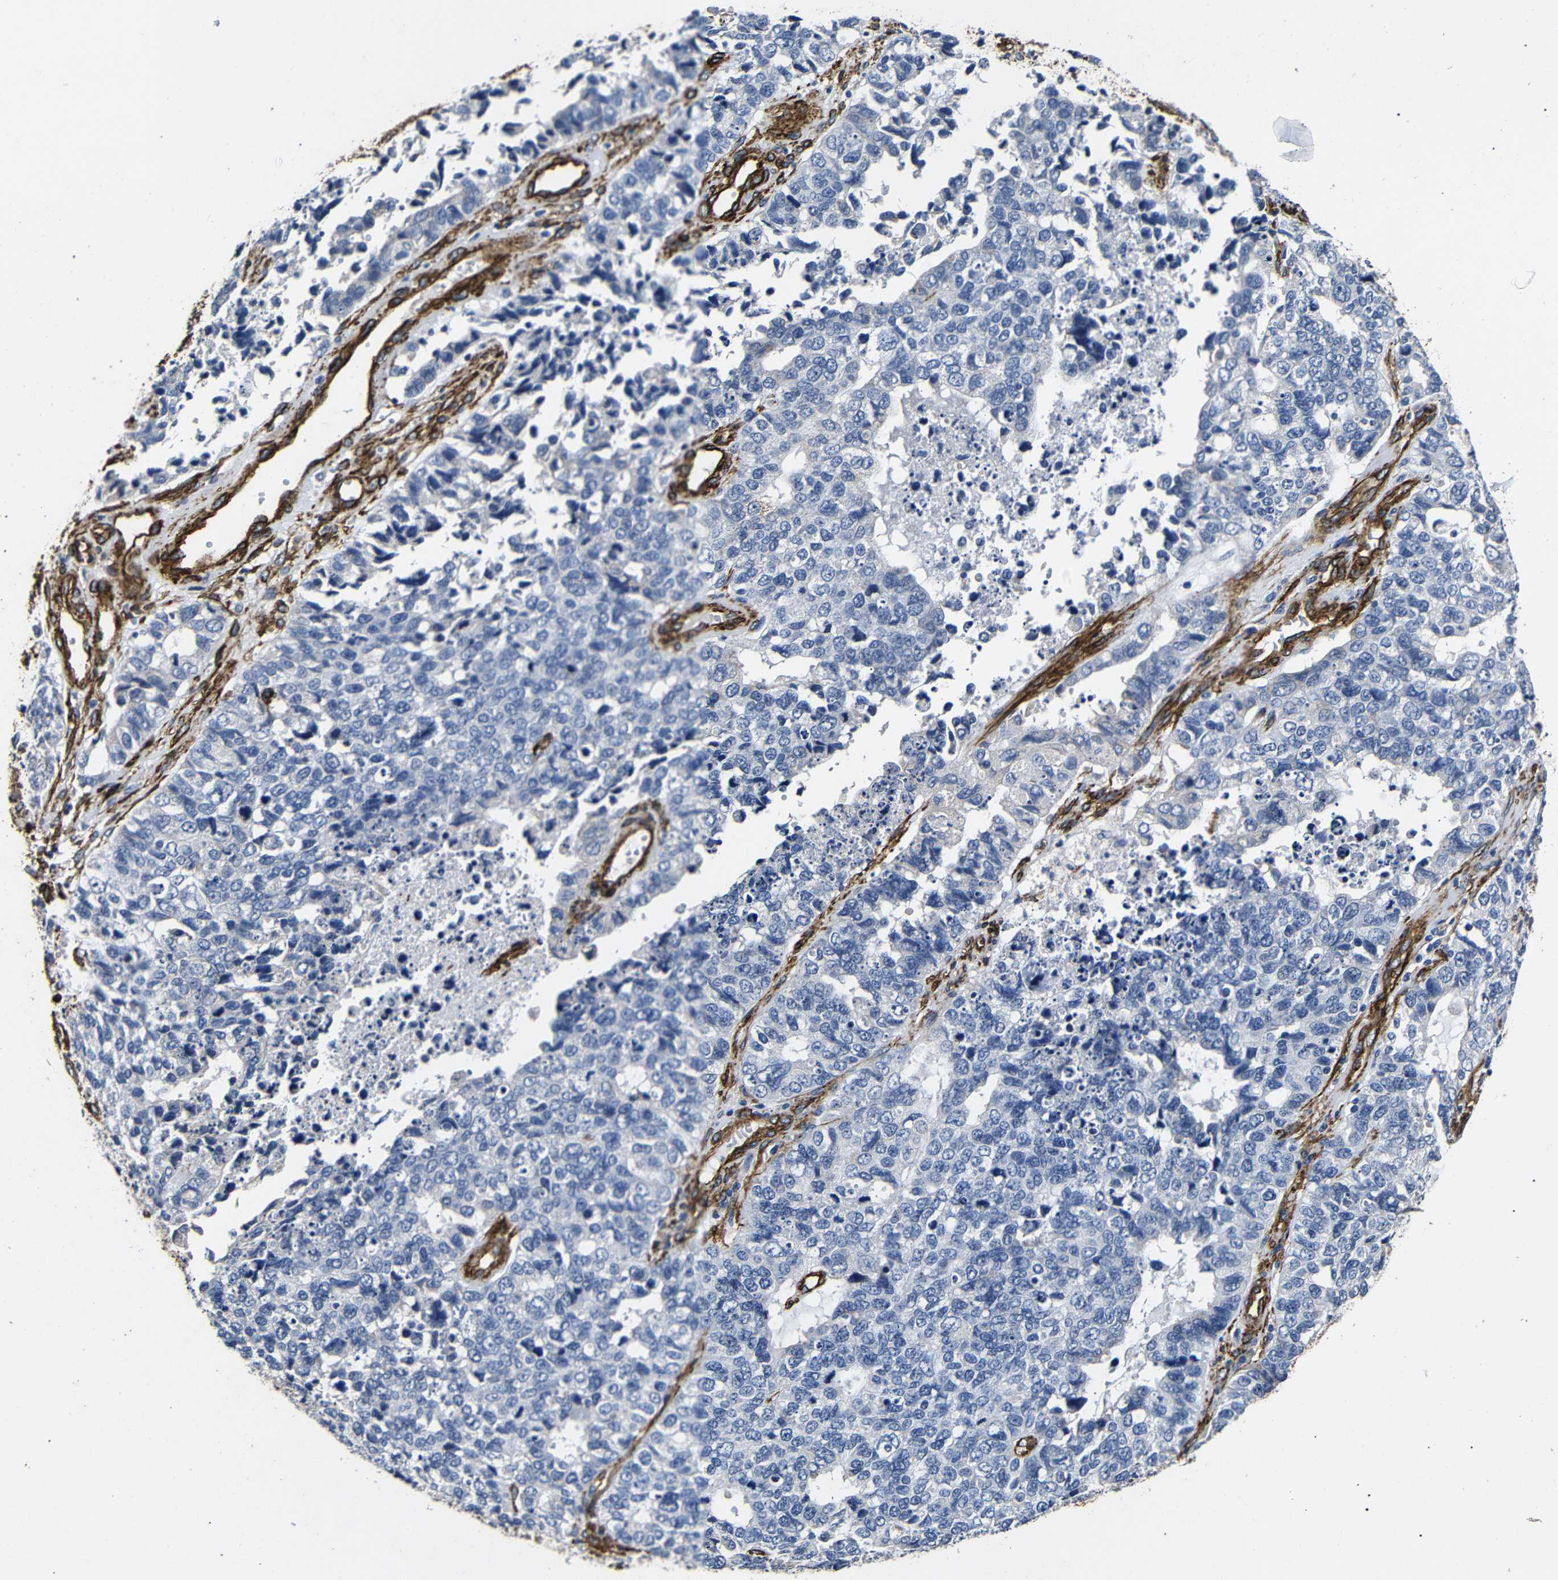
{"staining": {"intensity": "negative", "quantity": "none", "location": "none"}, "tissue": "cervical cancer", "cell_type": "Tumor cells", "image_type": "cancer", "snomed": [{"axis": "morphology", "description": "Squamous cell carcinoma, NOS"}, {"axis": "topography", "description": "Cervix"}], "caption": "This is an immunohistochemistry (IHC) histopathology image of human cervical squamous cell carcinoma. There is no expression in tumor cells.", "gene": "CAV2", "patient": {"sex": "female", "age": 63}}